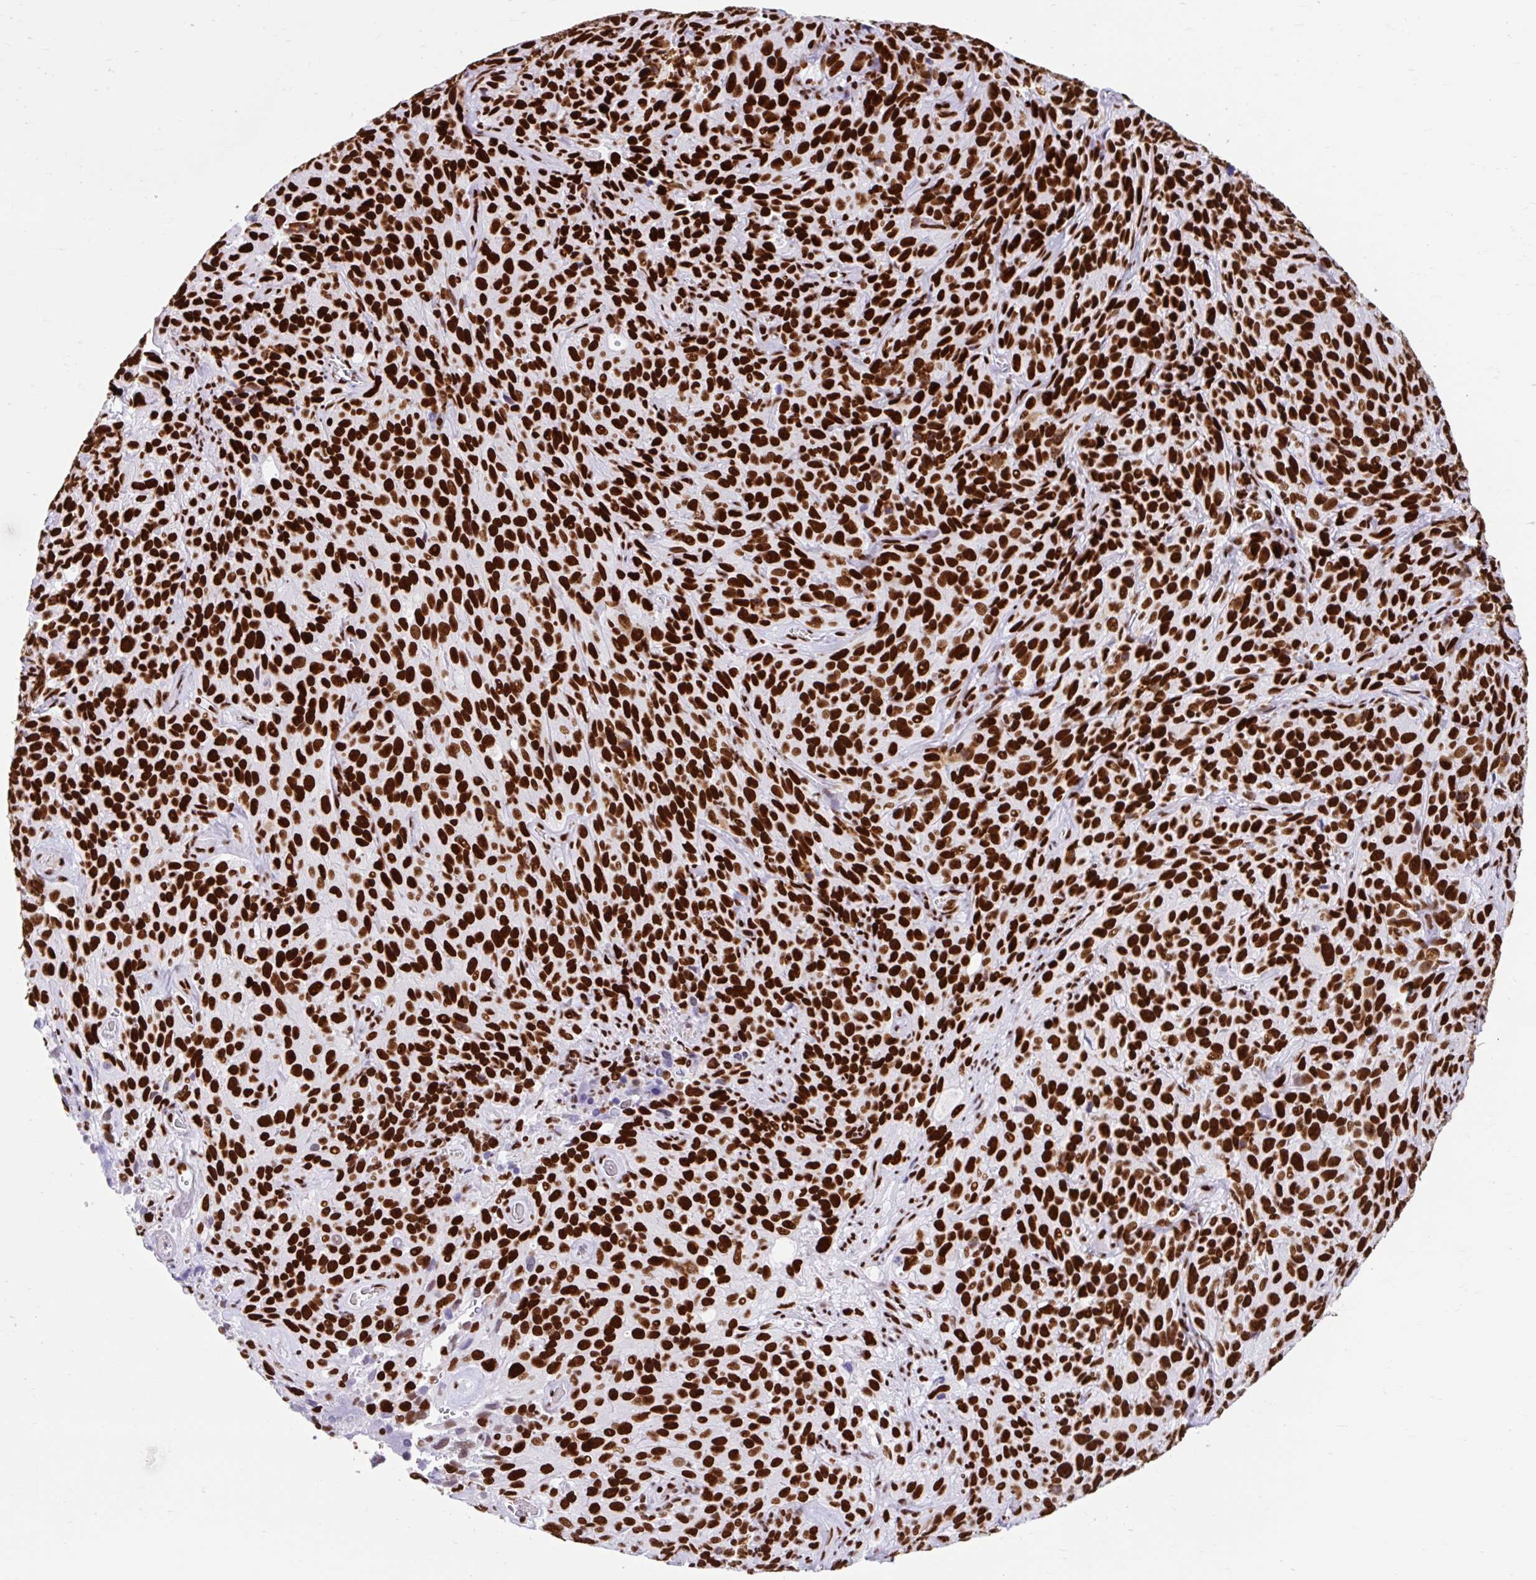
{"staining": {"intensity": "strong", "quantity": ">75%", "location": "nuclear"}, "tissue": "cervical cancer", "cell_type": "Tumor cells", "image_type": "cancer", "snomed": [{"axis": "morphology", "description": "Squamous cell carcinoma, NOS"}, {"axis": "topography", "description": "Cervix"}], "caption": "The immunohistochemical stain highlights strong nuclear expression in tumor cells of cervical cancer tissue. (Stains: DAB in brown, nuclei in blue, Microscopy: brightfield microscopy at high magnification).", "gene": "KHDRBS1", "patient": {"sex": "female", "age": 51}}